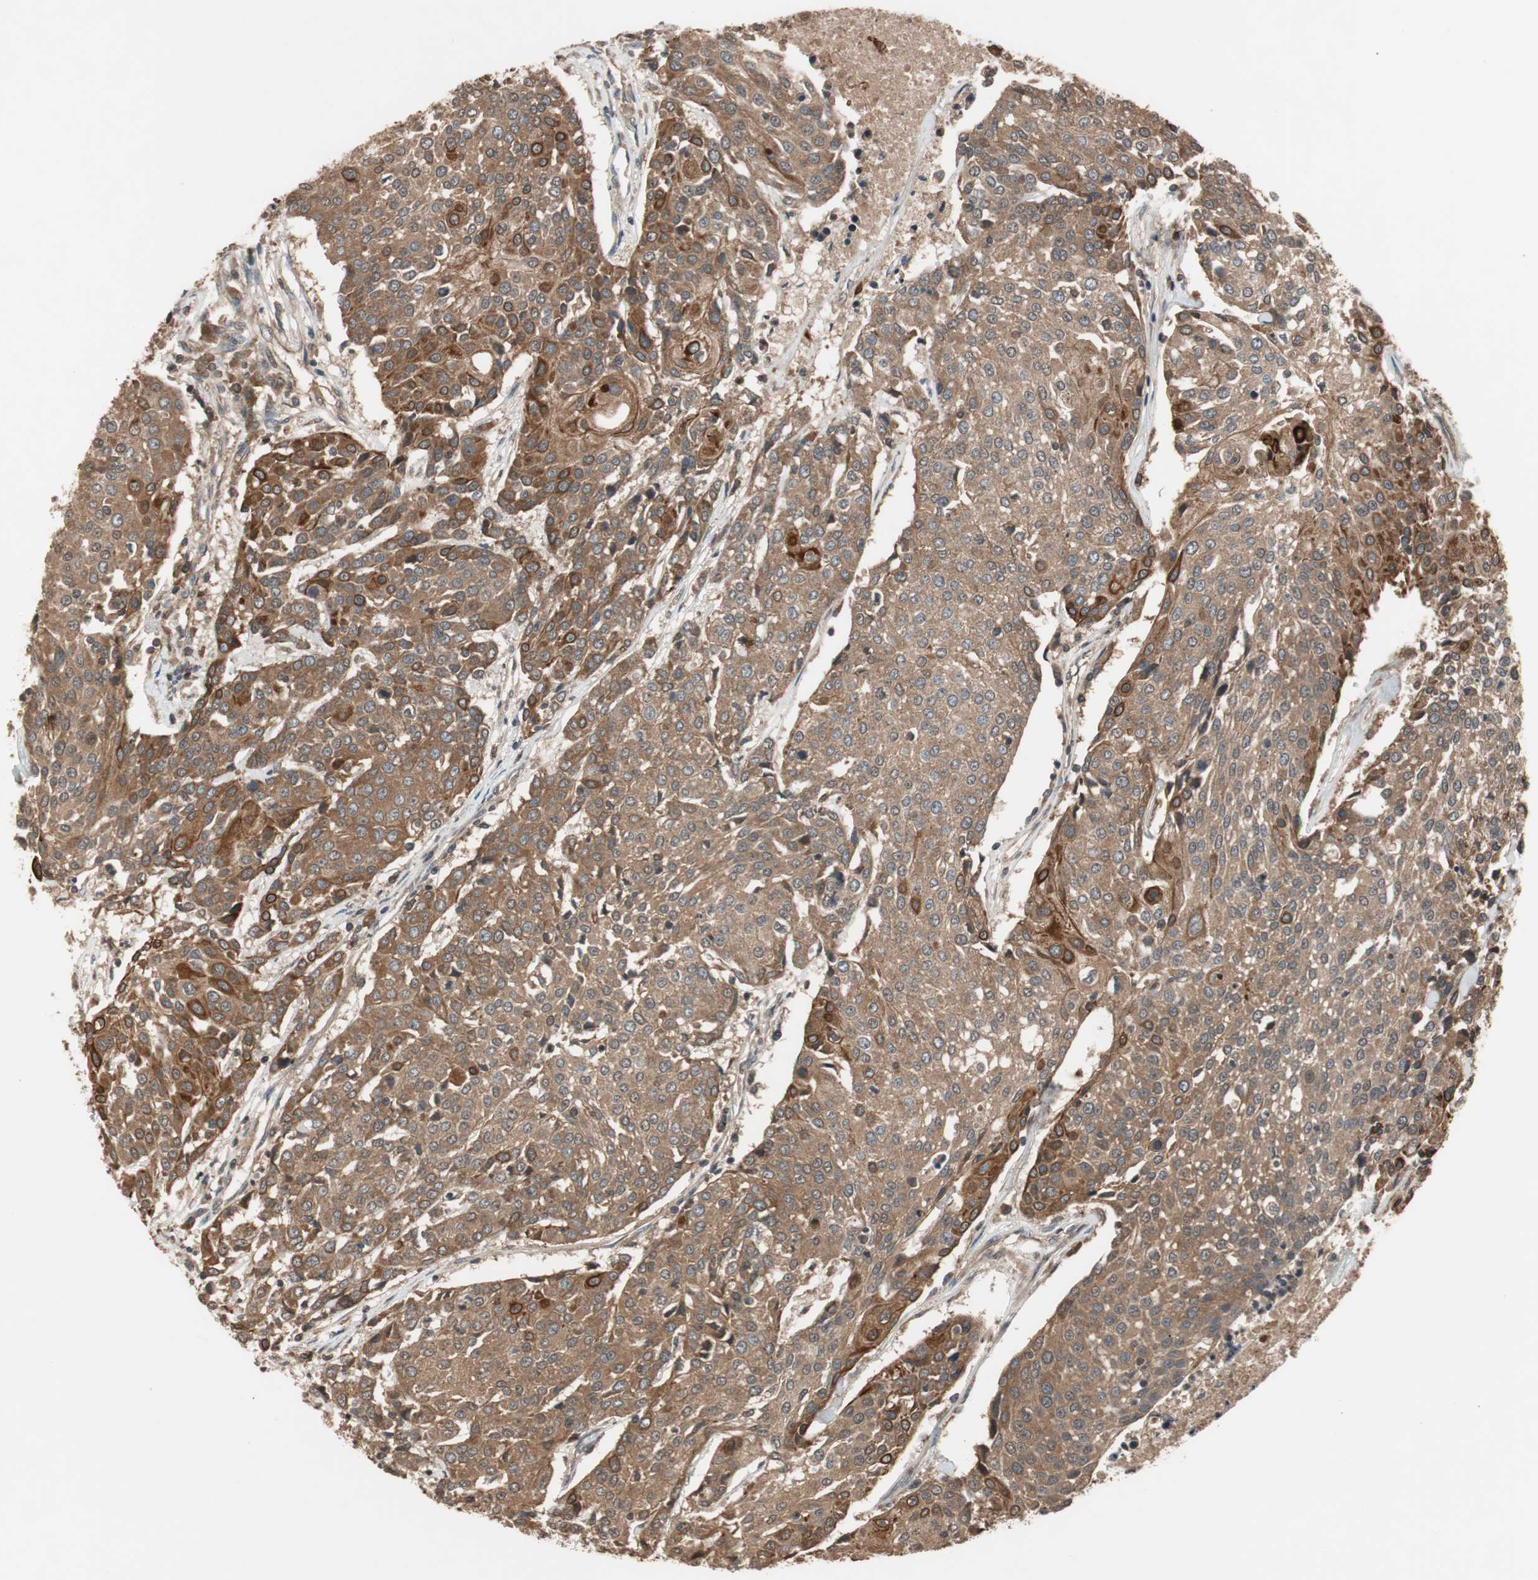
{"staining": {"intensity": "moderate", "quantity": ">75%", "location": "cytoplasmic/membranous"}, "tissue": "urothelial cancer", "cell_type": "Tumor cells", "image_type": "cancer", "snomed": [{"axis": "morphology", "description": "Urothelial carcinoma, High grade"}, {"axis": "topography", "description": "Urinary bladder"}], "caption": "Protein staining by IHC exhibits moderate cytoplasmic/membranous positivity in about >75% of tumor cells in urothelial cancer. (Stains: DAB in brown, nuclei in blue, Microscopy: brightfield microscopy at high magnification).", "gene": "TMEM230", "patient": {"sex": "female", "age": 85}}